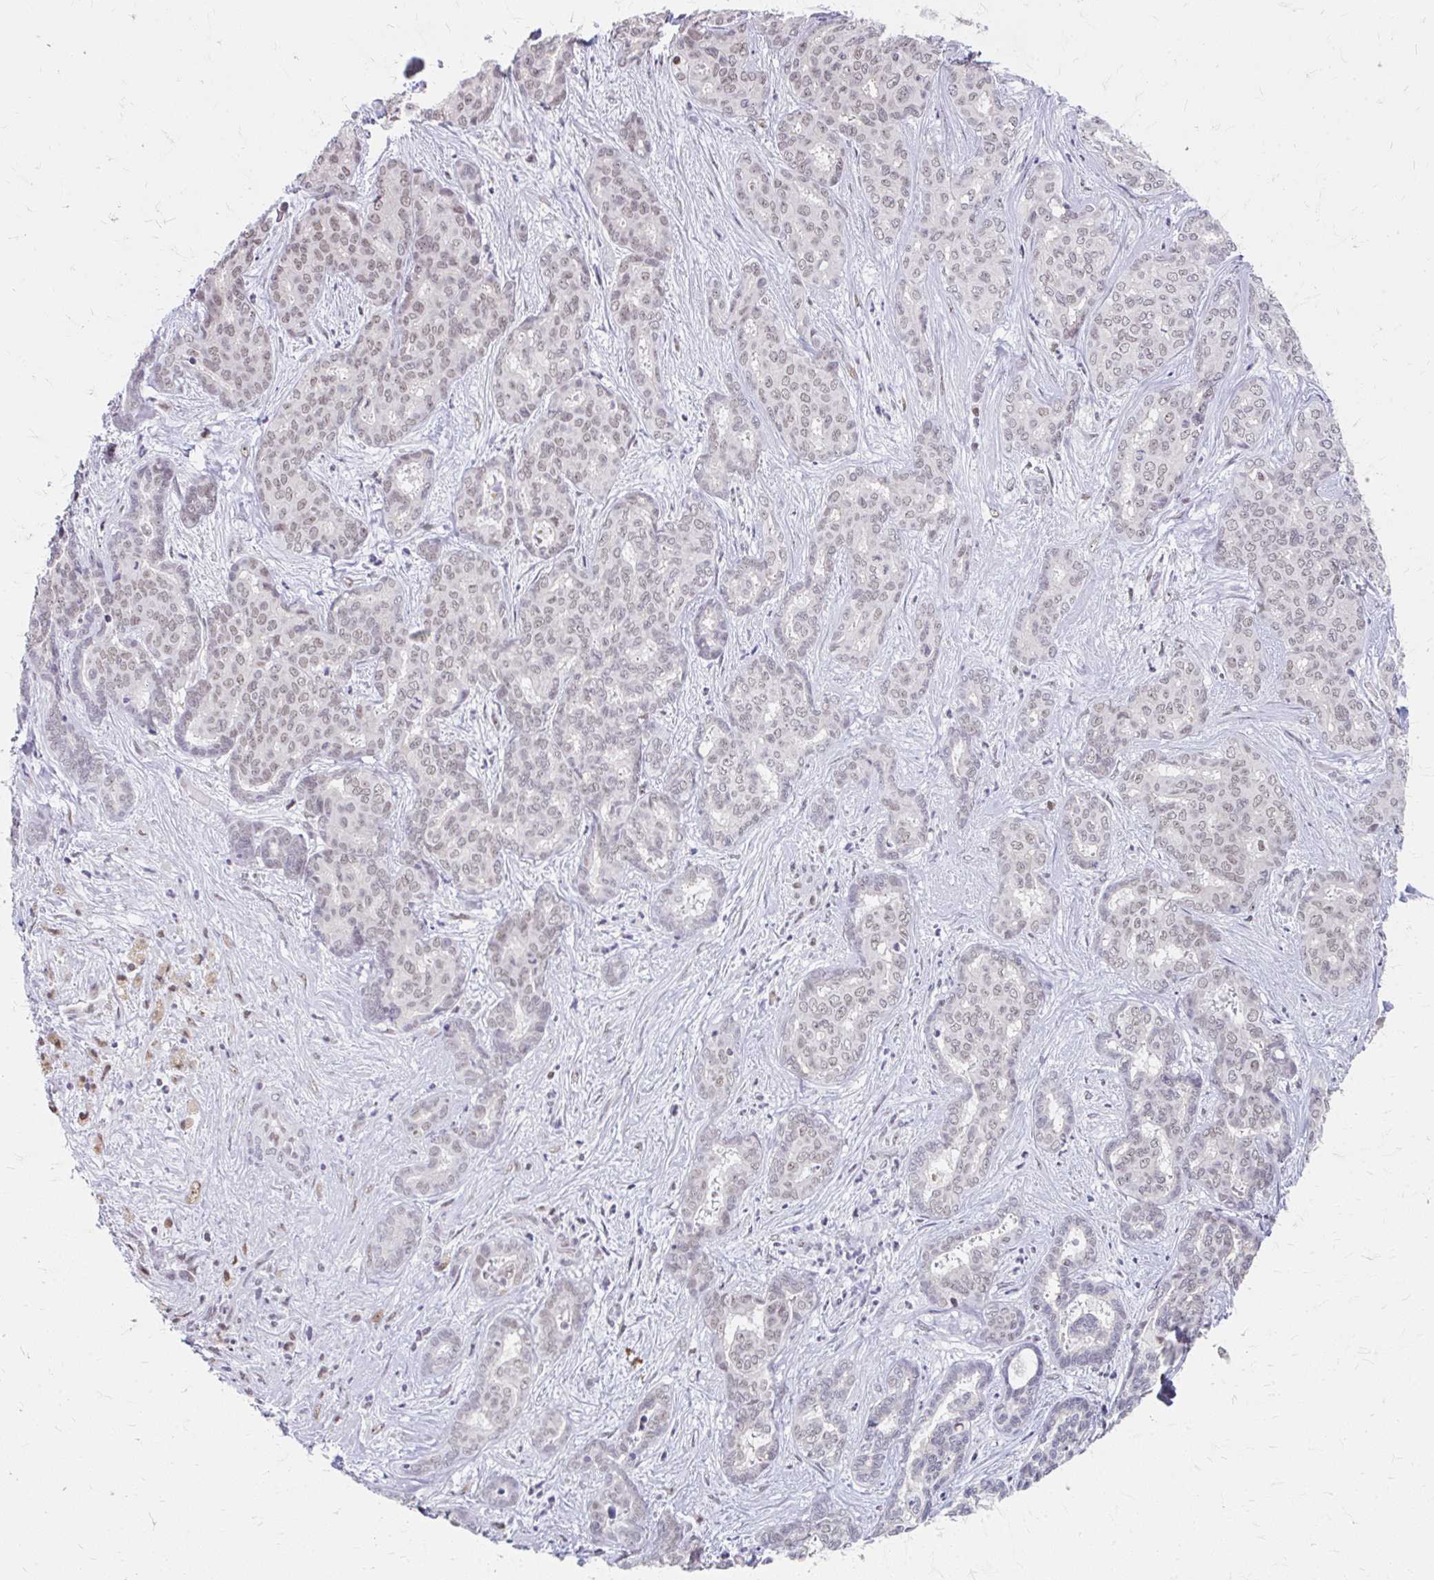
{"staining": {"intensity": "weak", "quantity": "25%-75%", "location": "nuclear"}, "tissue": "liver cancer", "cell_type": "Tumor cells", "image_type": "cancer", "snomed": [{"axis": "morphology", "description": "Cholangiocarcinoma"}, {"axis": "topography", "description": "Liver"}], "caption": "High-magnification brightfield microscopy of cholangiocarcinoma (liver) stained with DAB (brown) and counterstained with hematoxylin (blue). tumor cells exhibit weak nuclear expression is identified in about25%-75% of cells. The protein is stained brown, and the nuclei are stained in blue (DAB (3,3'-diaminobenzidine) IHC with brightfield microscopy, high magnification).", "gene": "GTF2H1", "patient": {"sex": "female", "age": 64}}